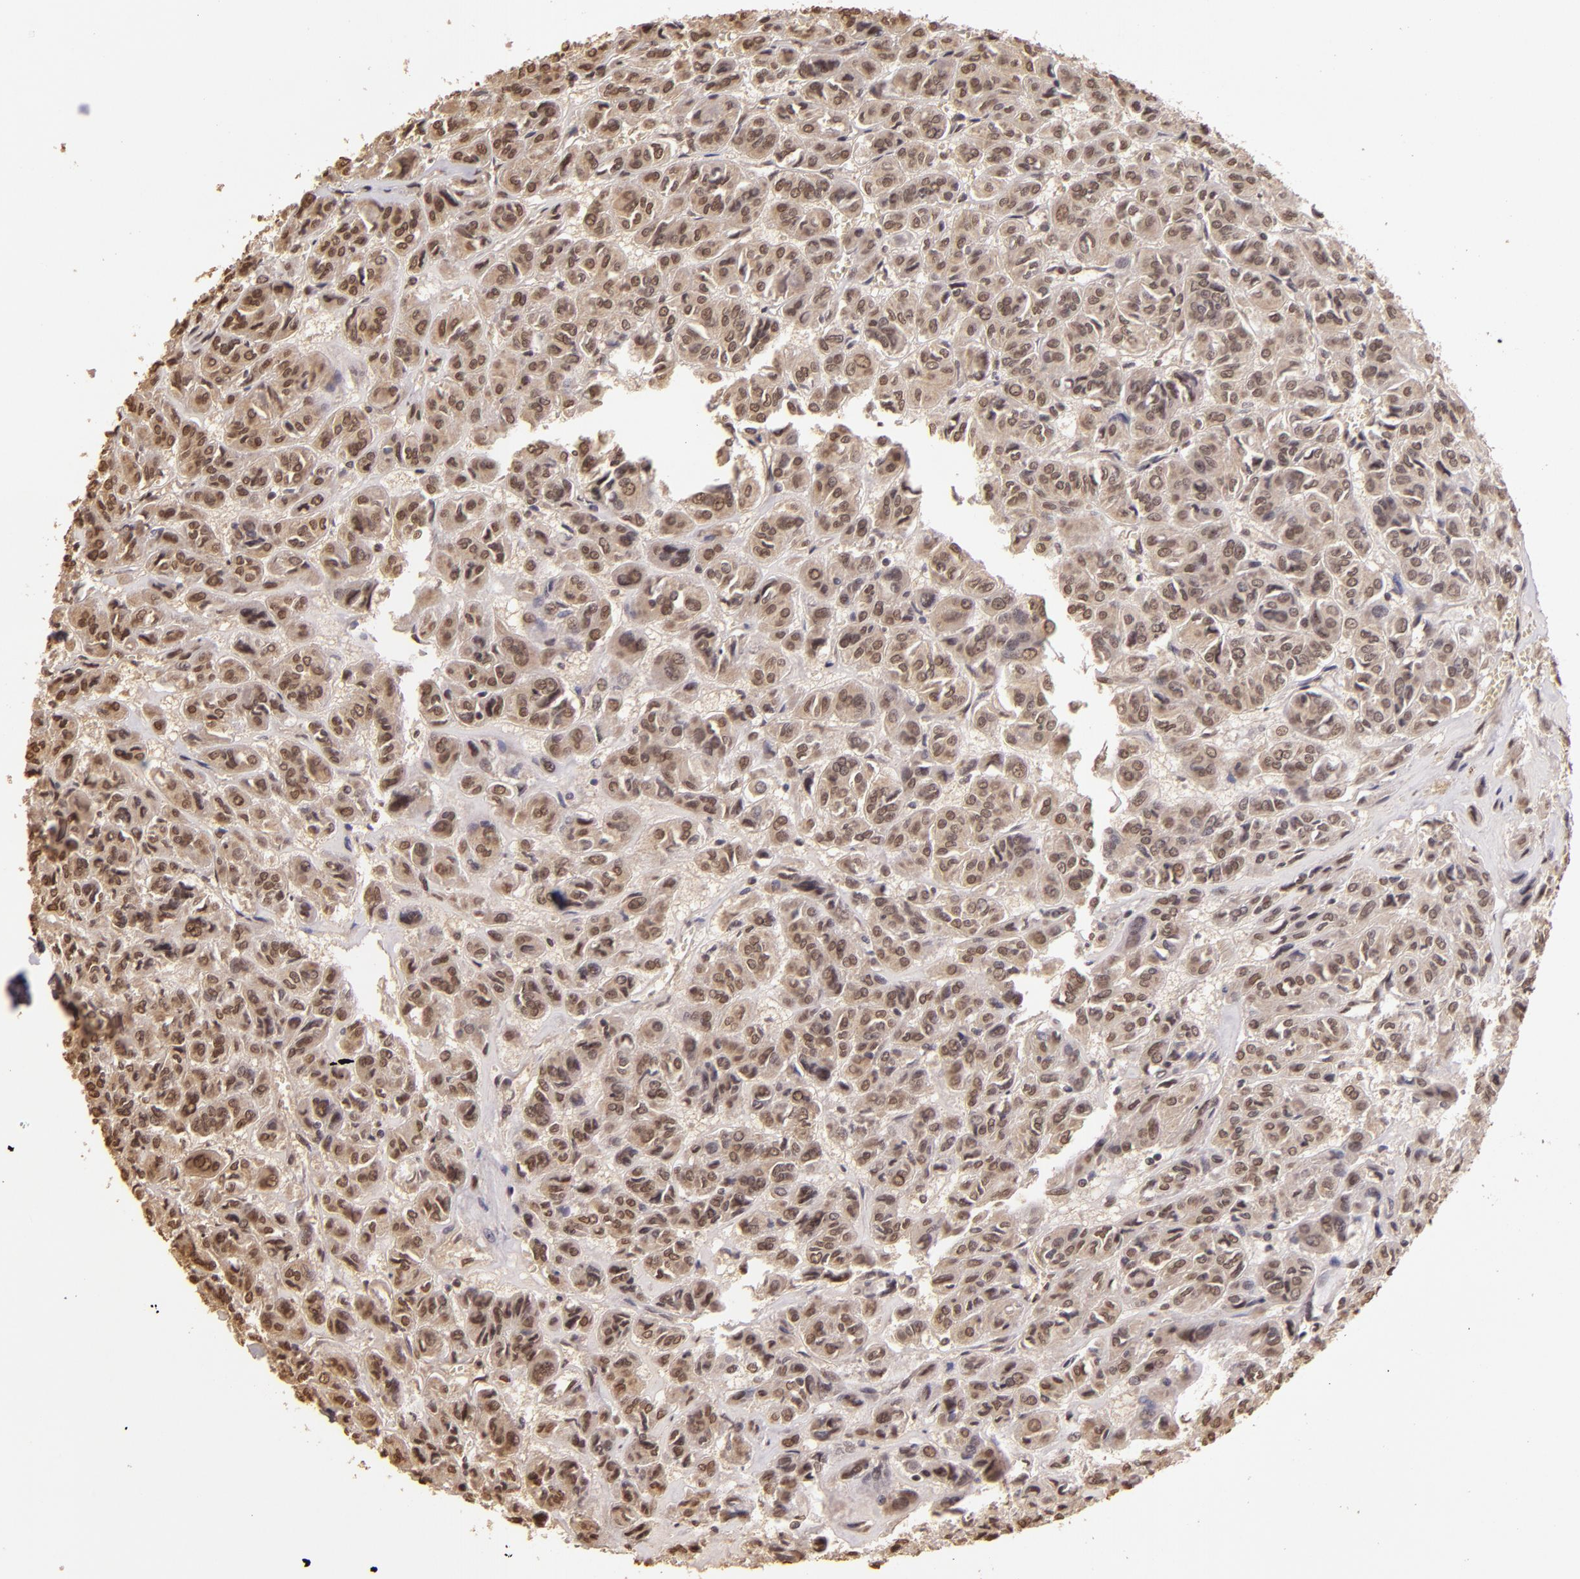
{"staining": {"intensity": "weak", "quantity": ">75%", "location": "cytoplasmic/membranous,nuclear"}, "tissue": "thyroid cancer", "cell_type": "Tumor cells", "image_type": "cancer", "snomed": [{"axis": "morphology", "description": "Follicular adenoma carcinoma, NOS"}, {"axis": "topography", "description": "Thyroid gland"}], "caption": "Thyroid cancer (follicular adenoma carcinoma) stained with a protein marker reveals weak staining in tumor cells.", "gene": "CUL1", "patient": {"sex": "female", "age": 71}}